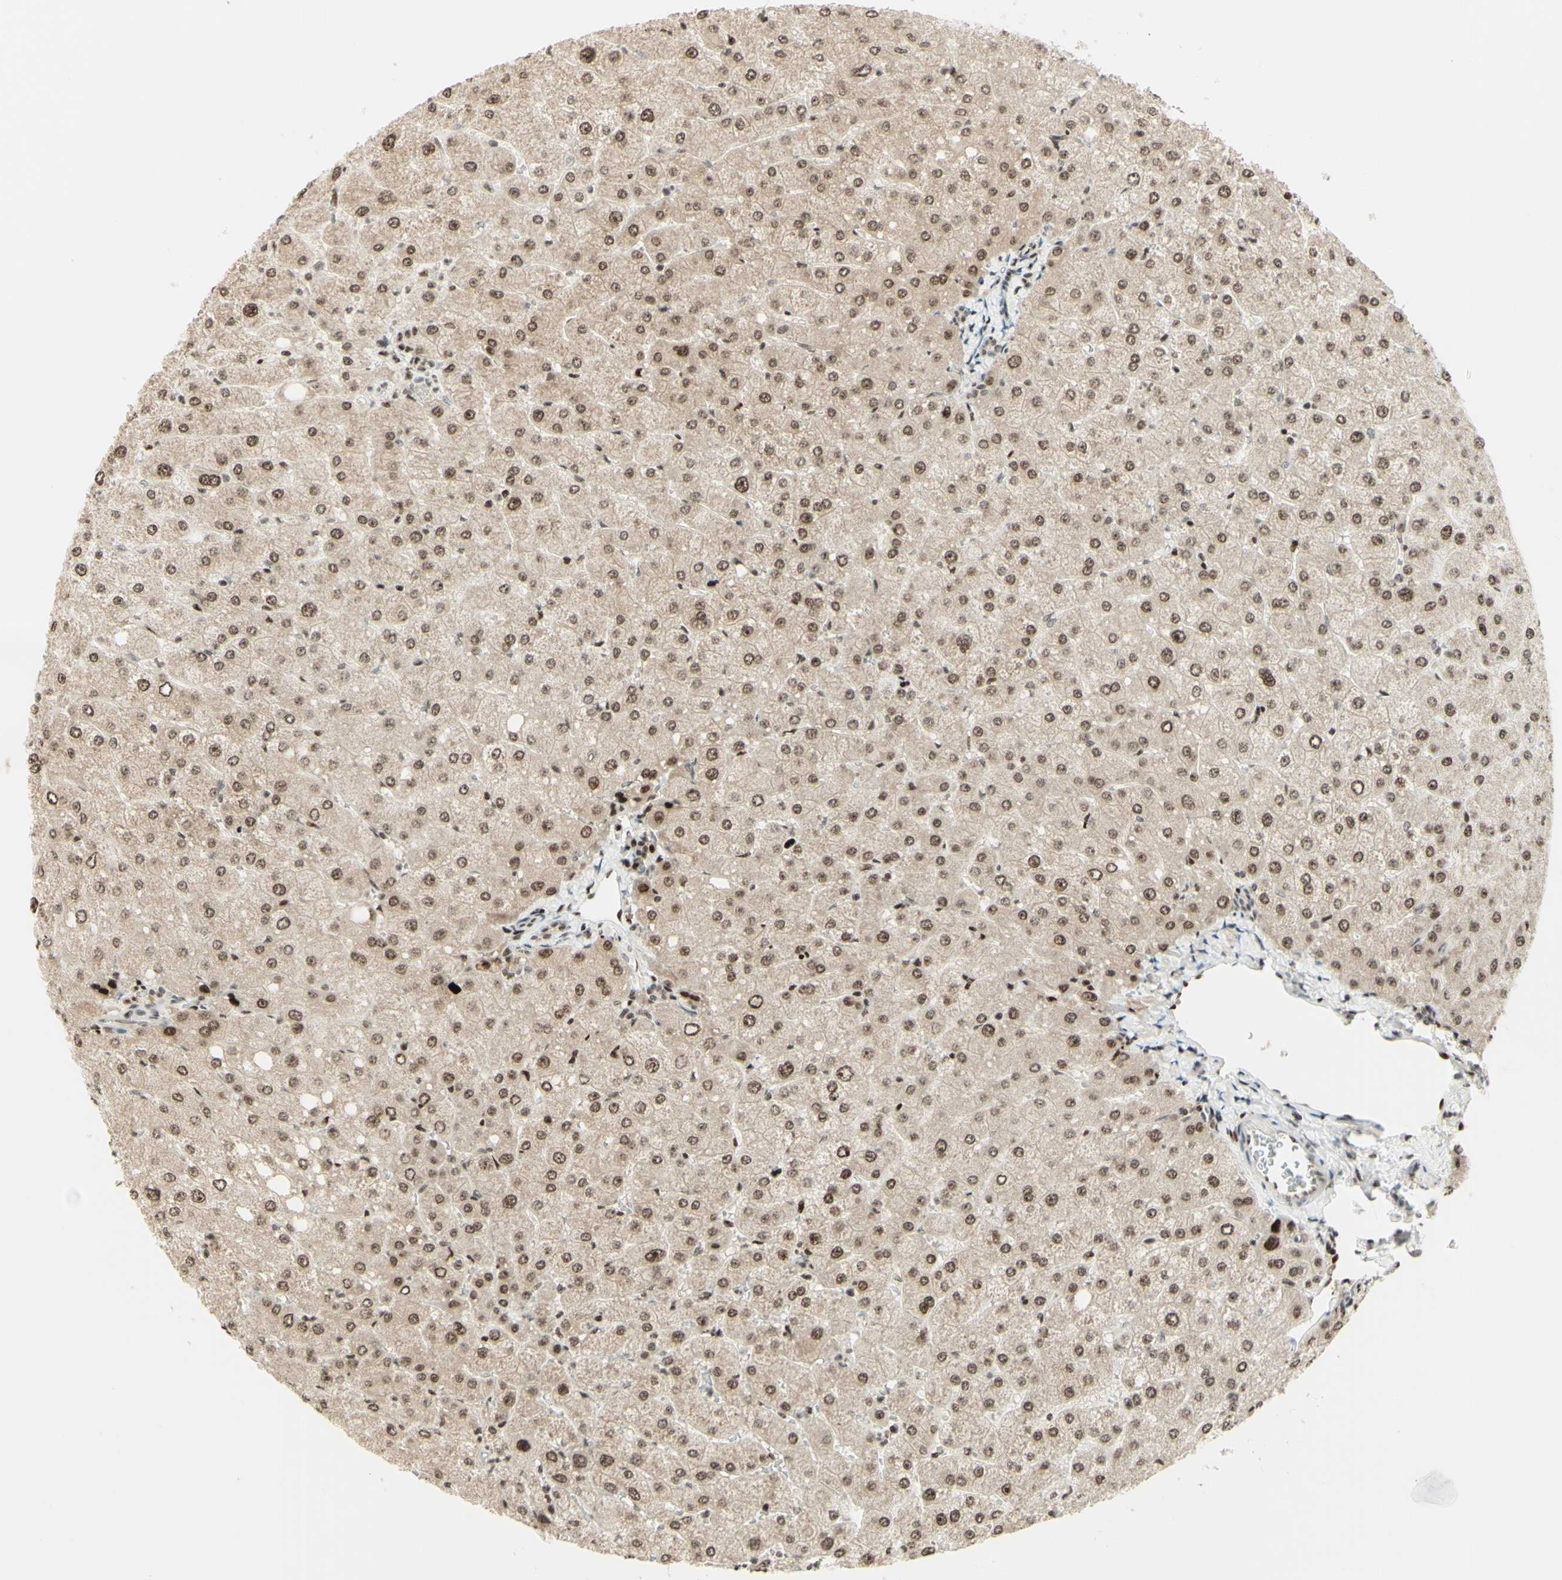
{"staining": {"intensity": "weak", "quantity": ">75%", "location": "nuclear"}, "tissue": "liver", "cell_type": "Cholangiocytes", "image_type": "normal", "snomed": [{"axis": "morphology", "description": "Normal tissue, NOS"}, {"axis": "topography", "description": "Liver"}], "caption": "Immunohistochemical staining of benign liver reveals low levels of weak nuclear positivity in approximately >75% of cholangiocytes. Using DAB (3,3'-diaminobenzidine) (brown) and hematoxylin (blue) stains, captured at high magnification using brightfield microscopy.", "gene": "CDKL5", "patient": {"sex": "male", "age": 55}}